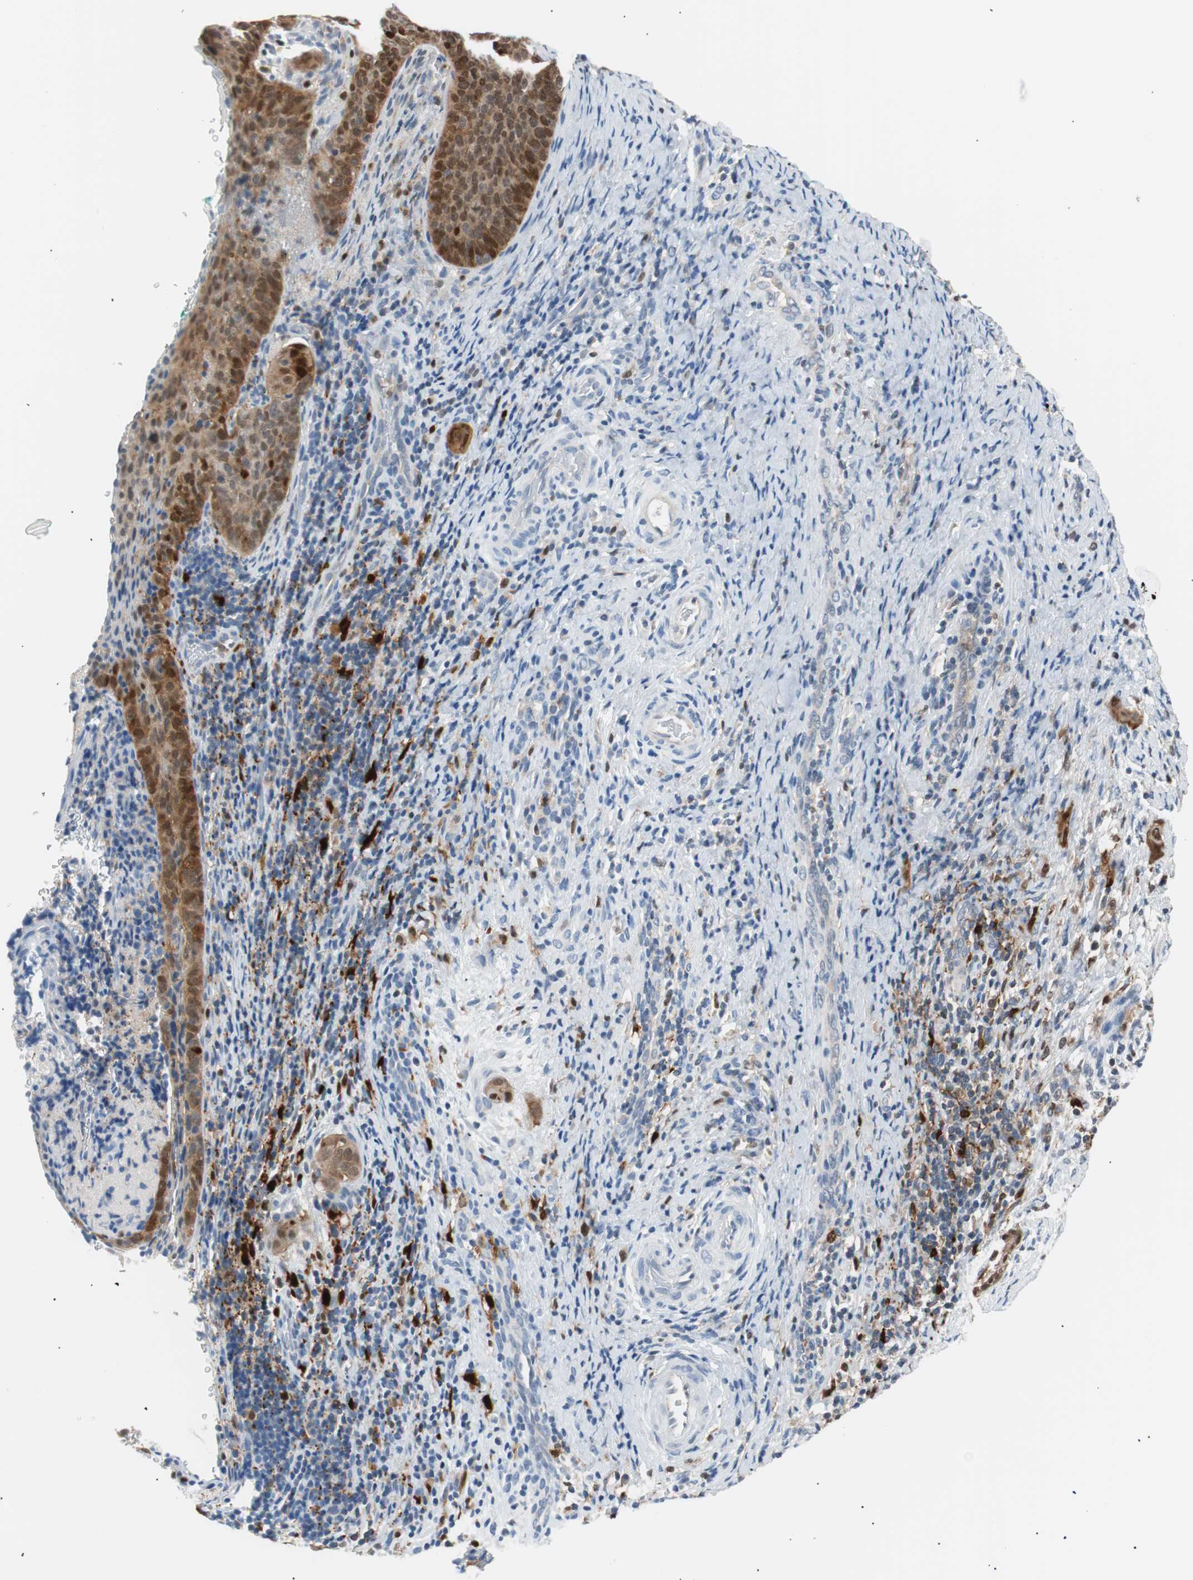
{"staining": {"intensity": "strong", "quantity": "25%-75%", "location": "cytoplasmic/membranous,nuclear"}, "tissue": "cervical cancer", "cell_type": "Tumor cells", "image_type": "cancer", "snomed": [{"axis": "morphology", "description": "Squamous cell carcinoma, NOS"}, {"axis": "topography", "description": "Cervix"}], "caption": "The image displays a brown stain indicating the presence of a protein in the cytoplasmic/membranous and nuclear of tumor cells in squamous cell carcinoma (cervical).", "gene": "IL18", "patient": {"sex": "female", "age": 33}}